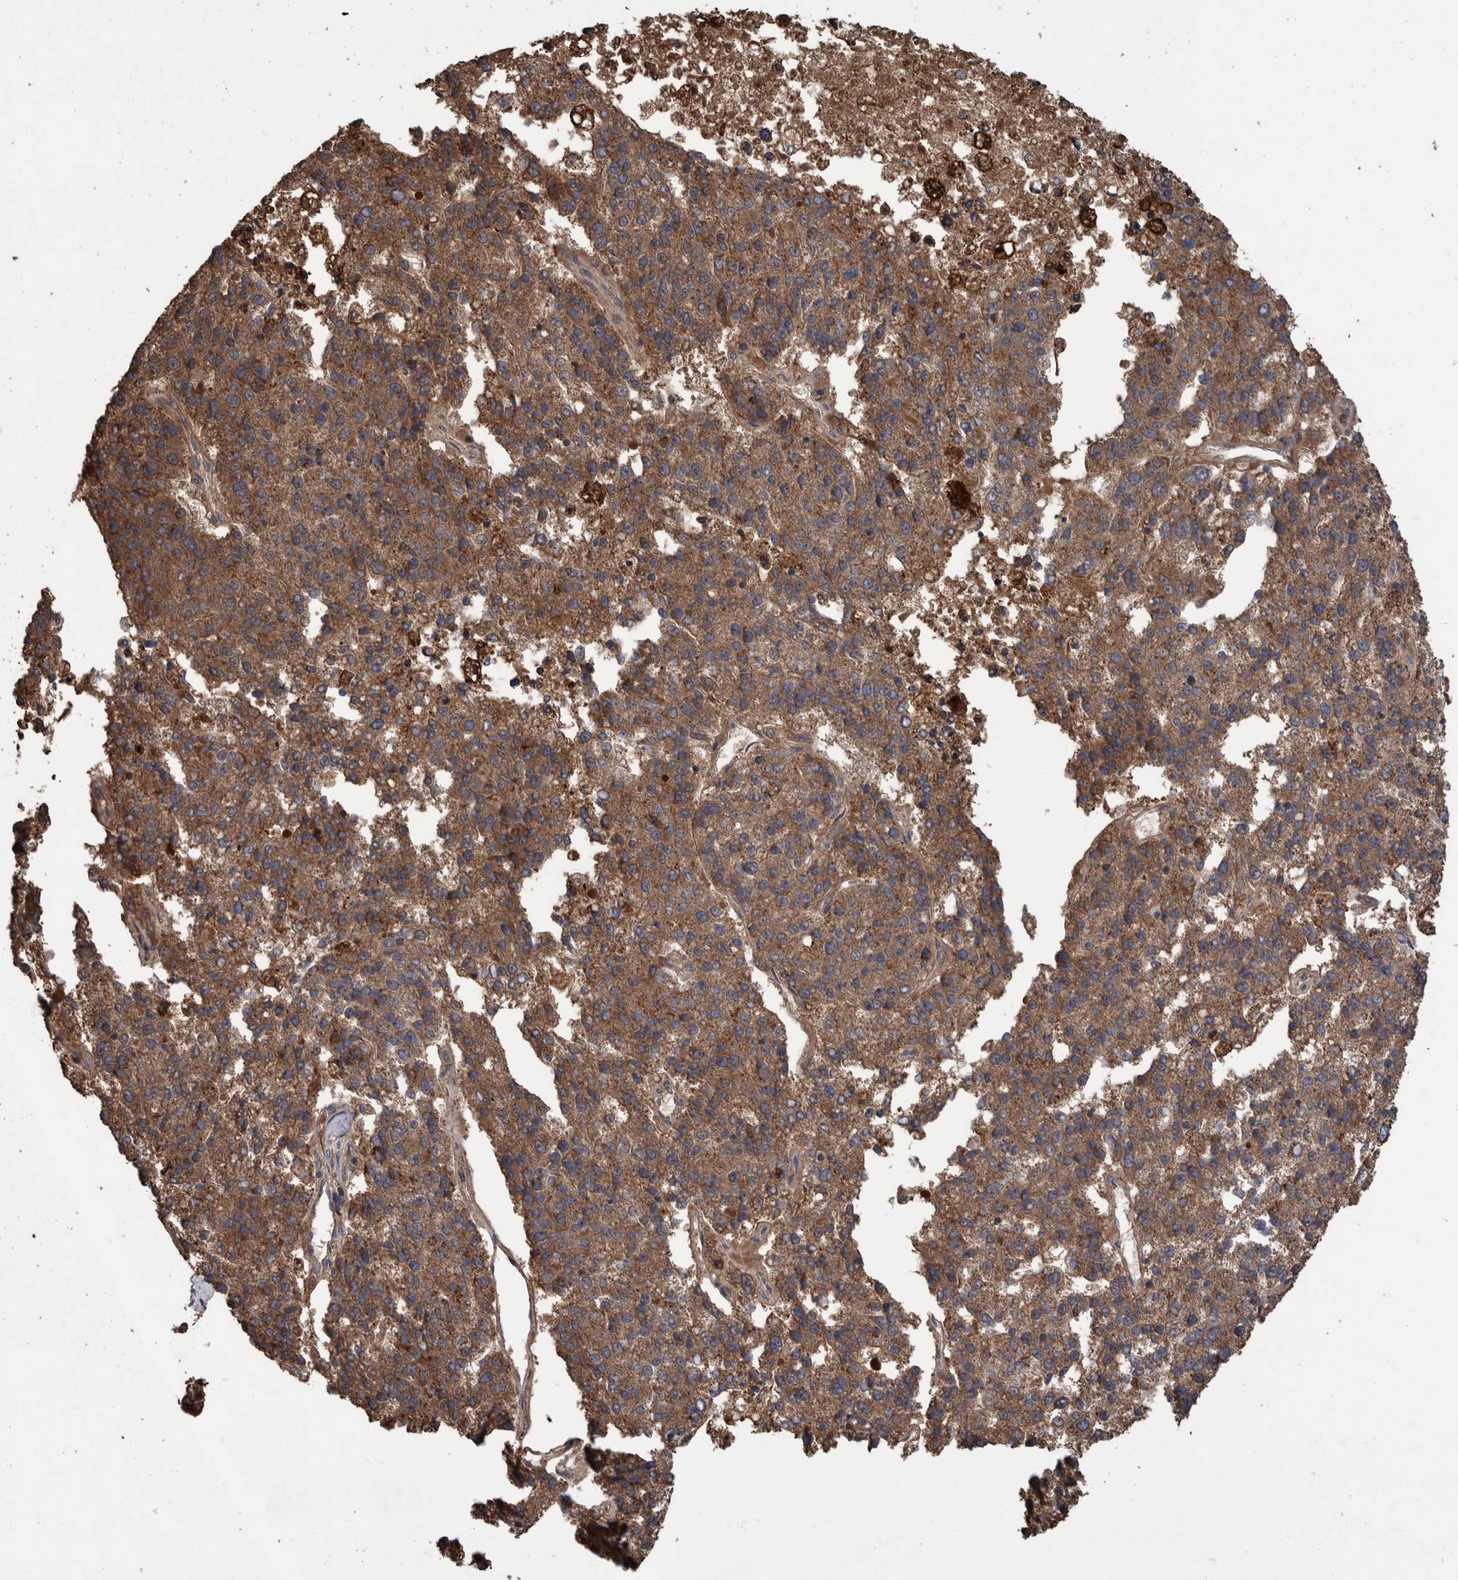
{"staining": {"intensity": "moderate", "quantity": ">75%", "location": "cytoplasmic/membranous"}, "tissue": "pancreatic cancer", "cell_type": "Tumor cells", "image_type": "cancer", "snomed": [{"axis": "morphology", "description": "Adenocarcinoma, NOS"}, {"axis": "topography", "description": "Pancreas"}], "caption": "Immunohistochemical staining of human pancreatic adenocarcinoma shows medium levels of moderate cytoplasmic/membranous positivity in approximately >75% of tumor cells. The staining was performed using DAB to visualize the protein expression in brown, while the nuclei were stained in blue with hematoxylin (Magnification: 20x).", "gene": "TRIM16", "patient": {"sex": "female", "age": 61}}